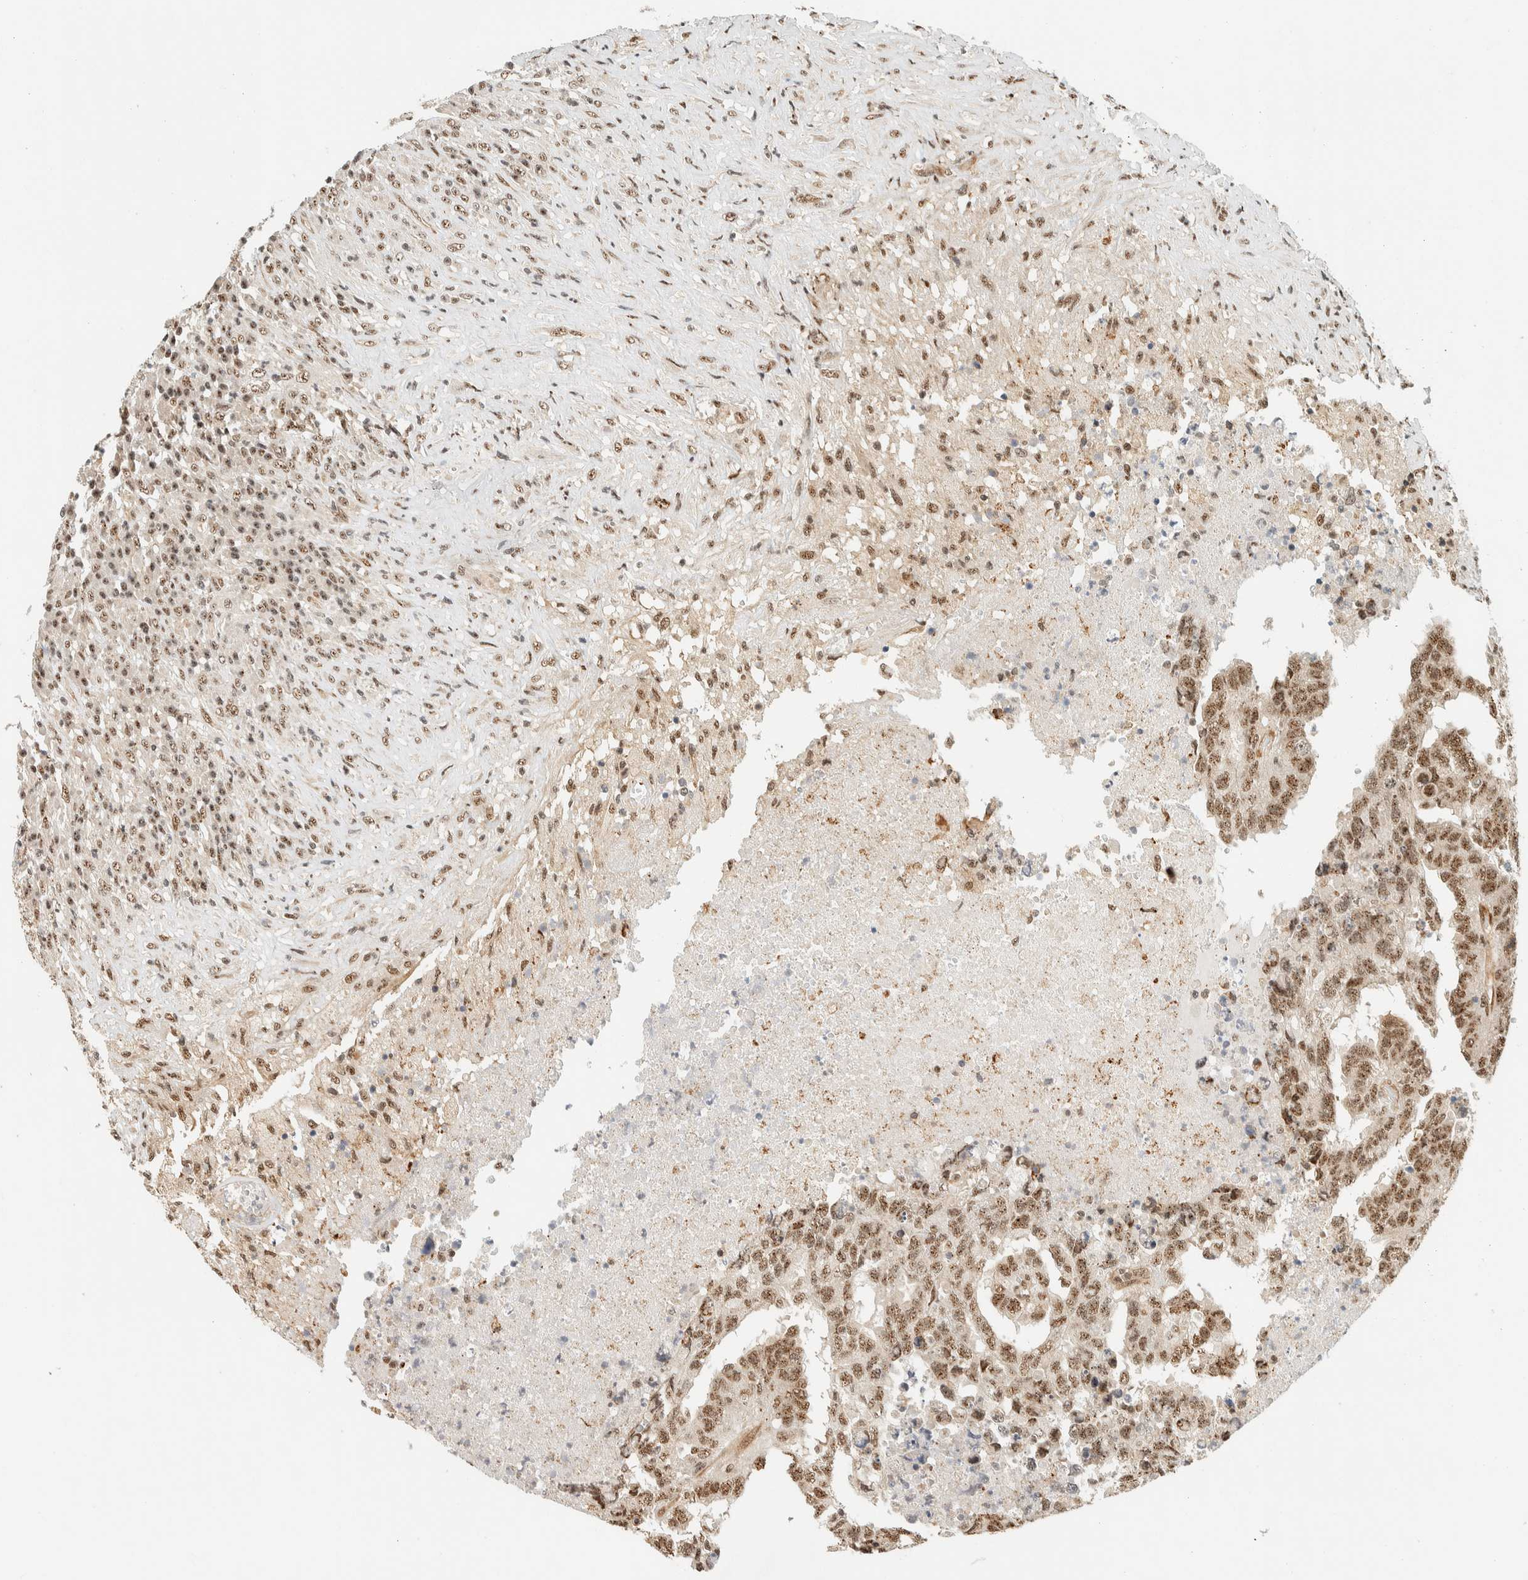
{"staining": {"intensity": "moderate", "quantity": ">75%", "location": "nuclear"}, "tissue": "testis cancer", "cell_type": "Tumor cells", "image_type": "cancer", "snomed": [{"axis": "morphology", "description": "Necrosis, NOS"}, {"axis": "morphology", "description": "Carcinoma, Embryonal, NOS"}, {"axis": "topography", "description": "Testis"}], "caption": "Immunohistochemistry (IHC) of human testis embryonal carcinoma exhibits medium levels of moderate nuclear positivity in approximately >75% of tumor cells.", "gene": "SIK1", "patient": {"sex": "male", "age": 19}}